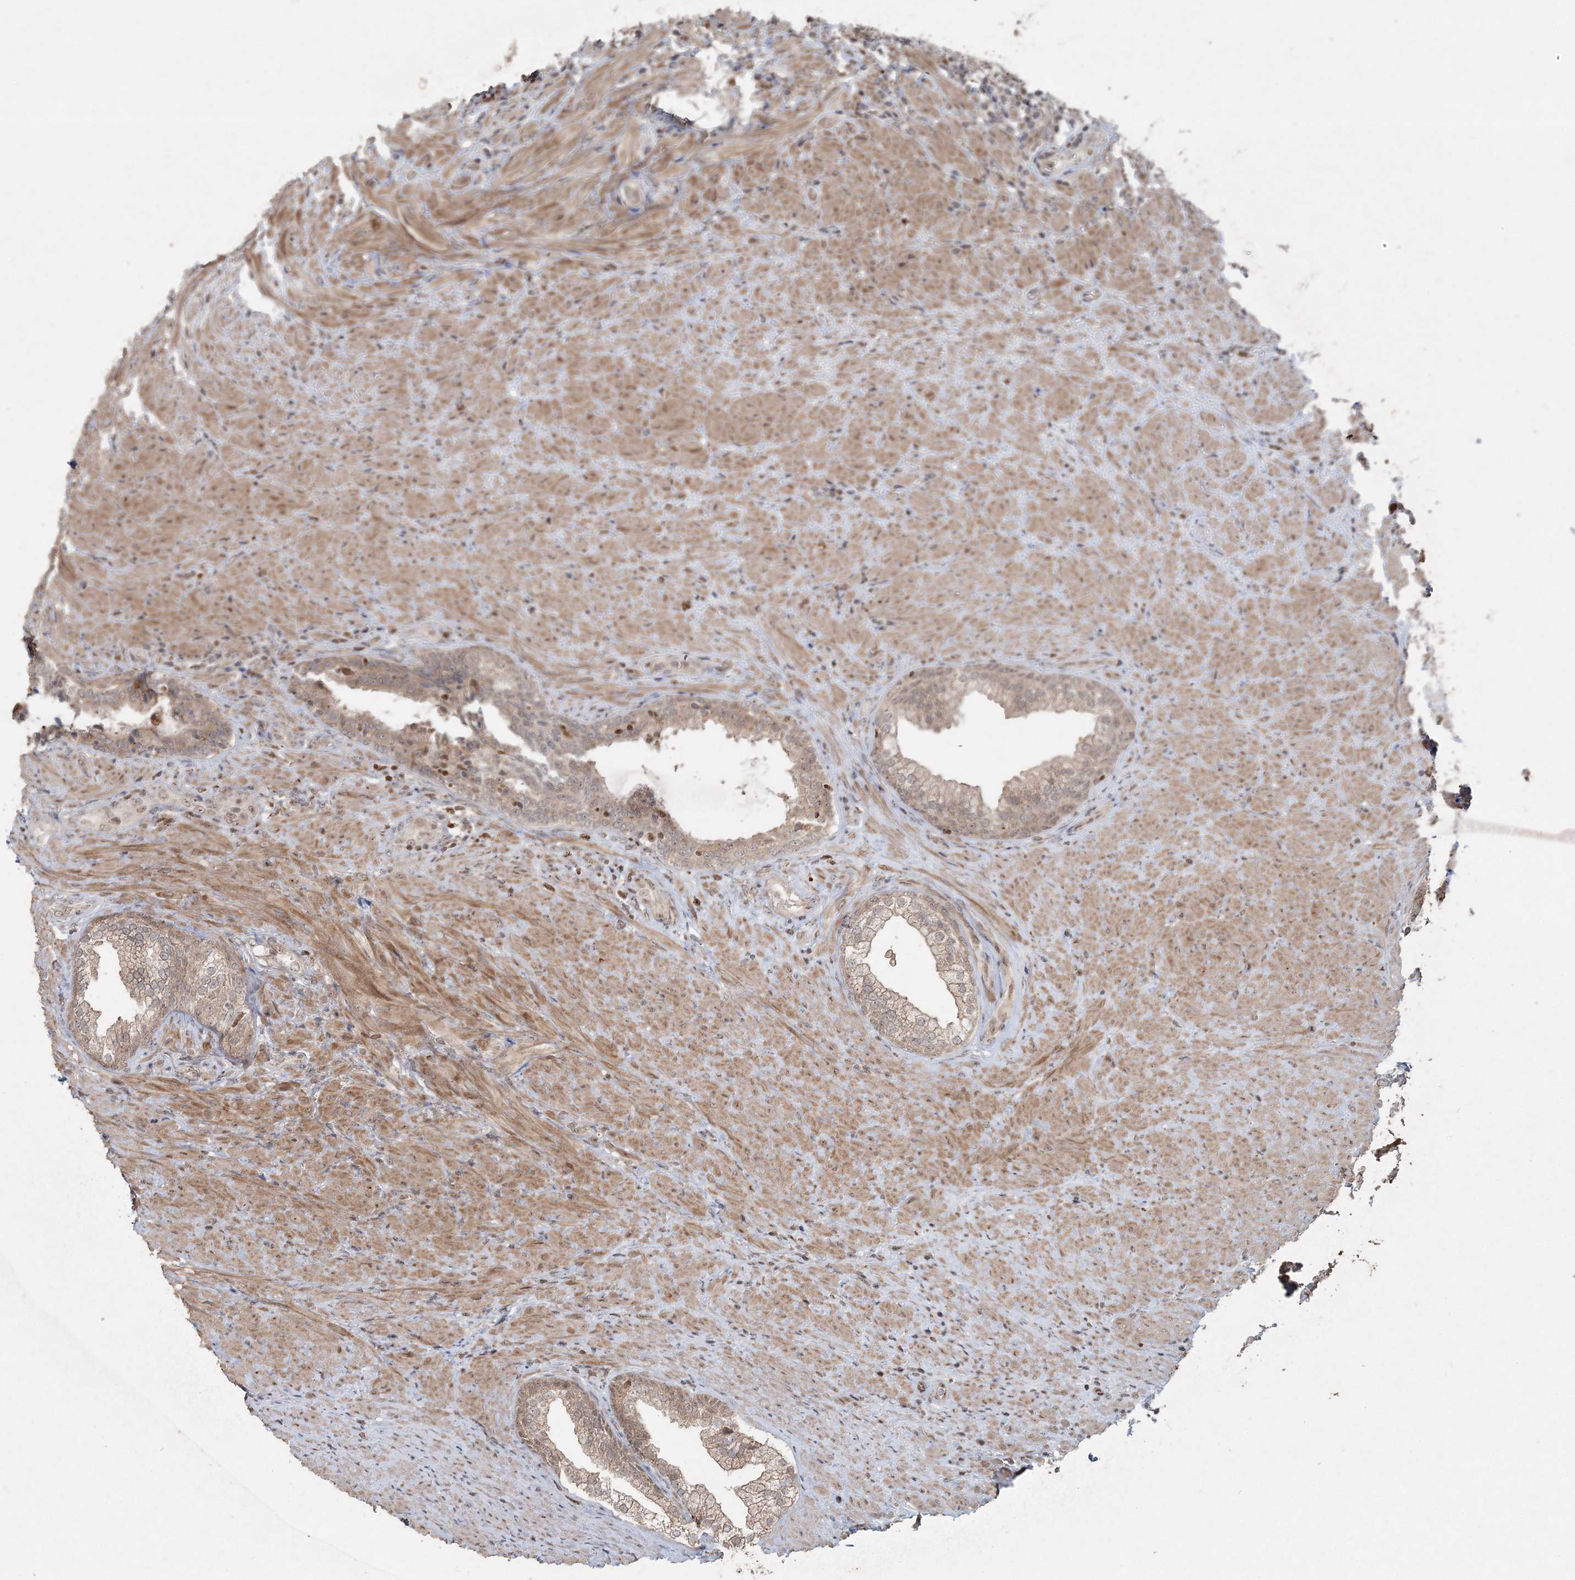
{"staining": {"intensity": "weak", "quantity": ">75%", "location": "cytoplasmic/membranous"}, "tissue": "prostate", "cell_type": "Glandular cells", "image_type": "normal", "snomed": [{"axis": "morphology", "description": "Normal tissue, NOS"}, {"axis": "topography", "description": "Prostate"}], "caption": "The image exhibits staining of normal prostate, revealing weak cytoplasmic/membranous protein positivity (brown color) within glandular cells. The protein is stained brown, and the nuclei are stained in blue (DAB (3,3'-diaminobenzidine) IHC with brightfield microscopy, high magnification).", "gene": "SLU7", "patient": {"sex": "male", "age": 76}}